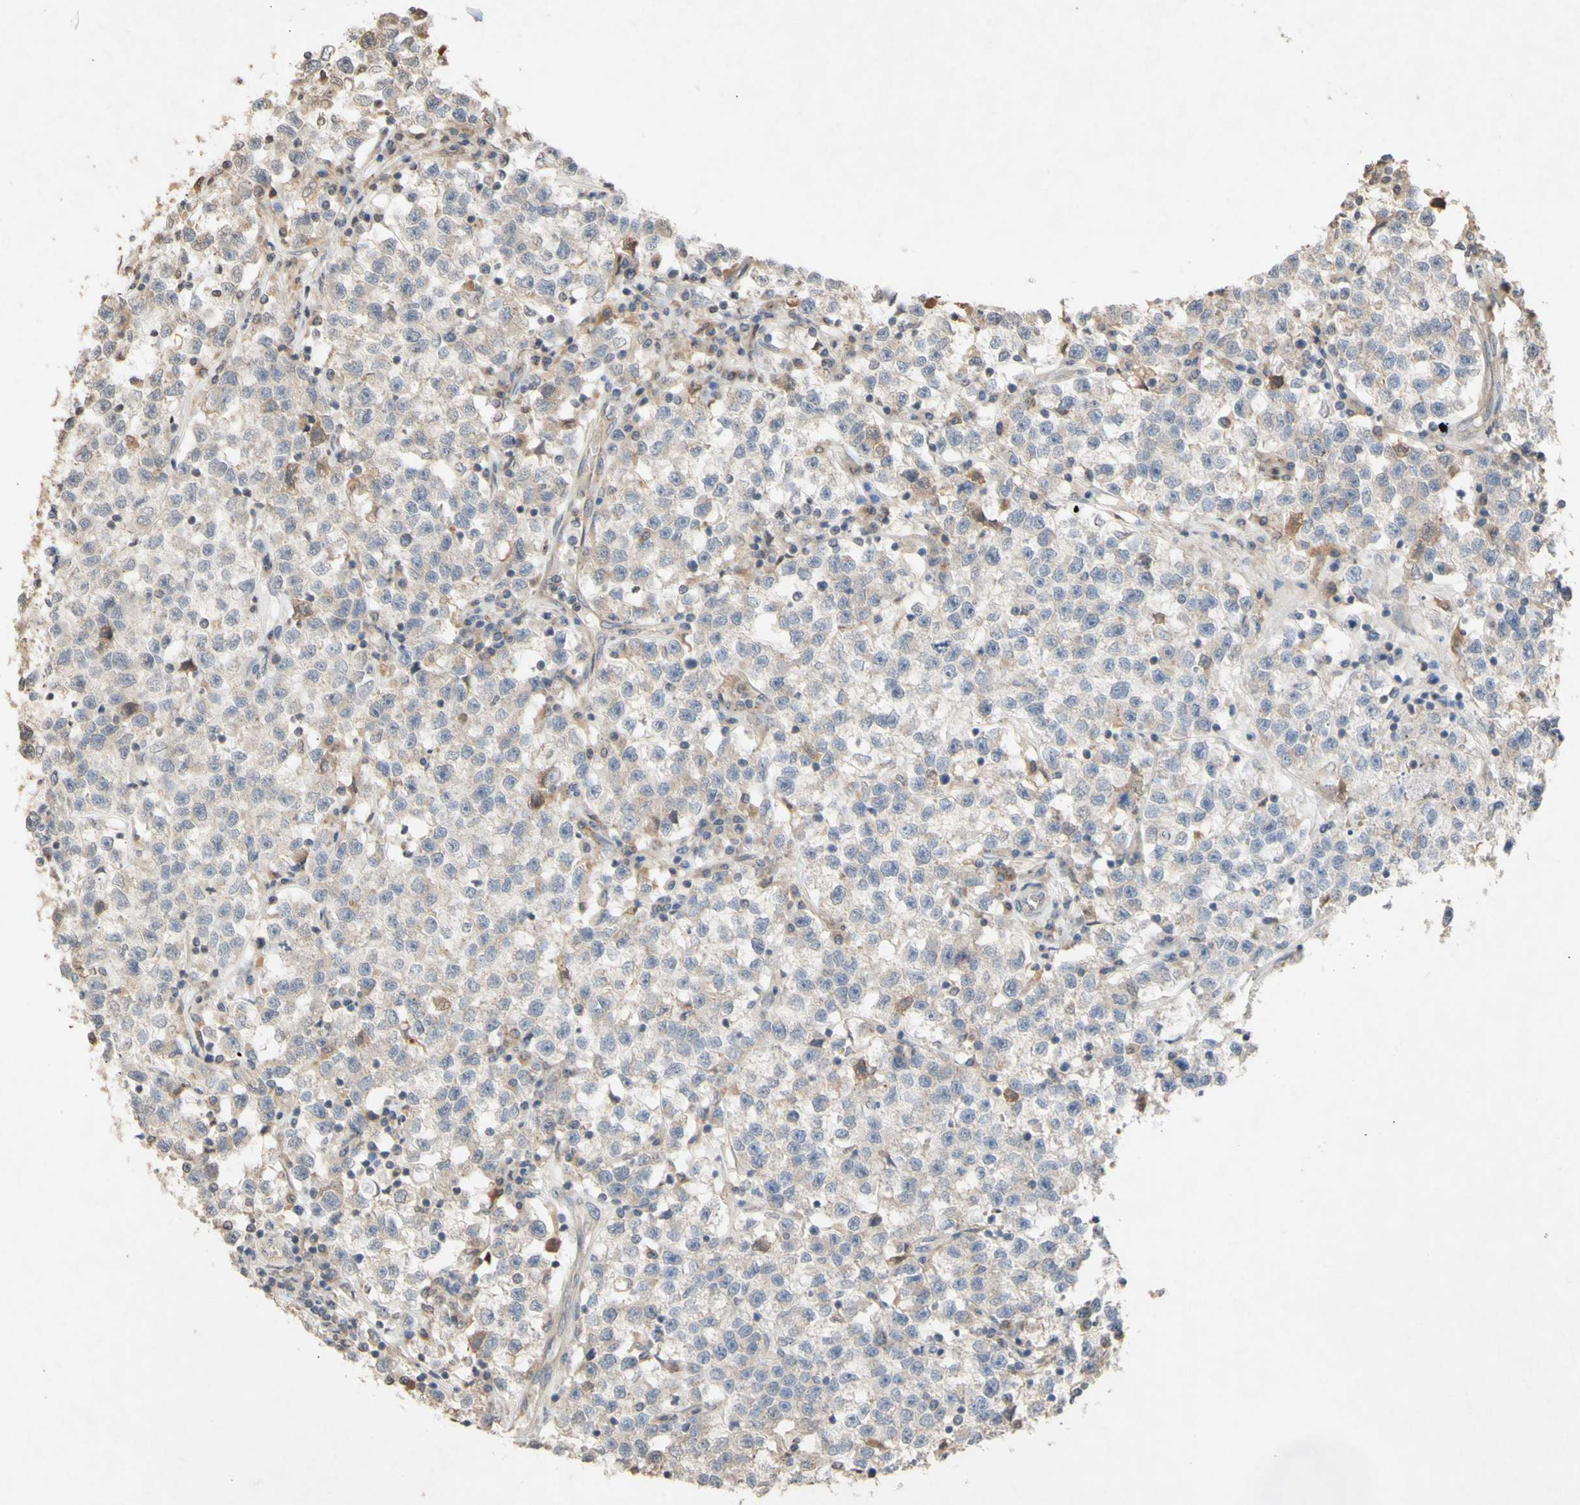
{"staining": {"intensity": "weak", "quantity": "<25%", "location": "cytoplasmic/membranous"}, "tissue": "testis cancer", "cell_type": "Tumor cells", "image_type": "cancer", "snomed": [{"axis": "morphology", "description": "Seminoma, NOS"}, {"axis": "topography", "description": "Testis"}], "caption": "Tumor cells are negative for brown protein staining in testis cancer.", "gene": "NECTIN3", "patient": {"sex": "male", "age": 22}}